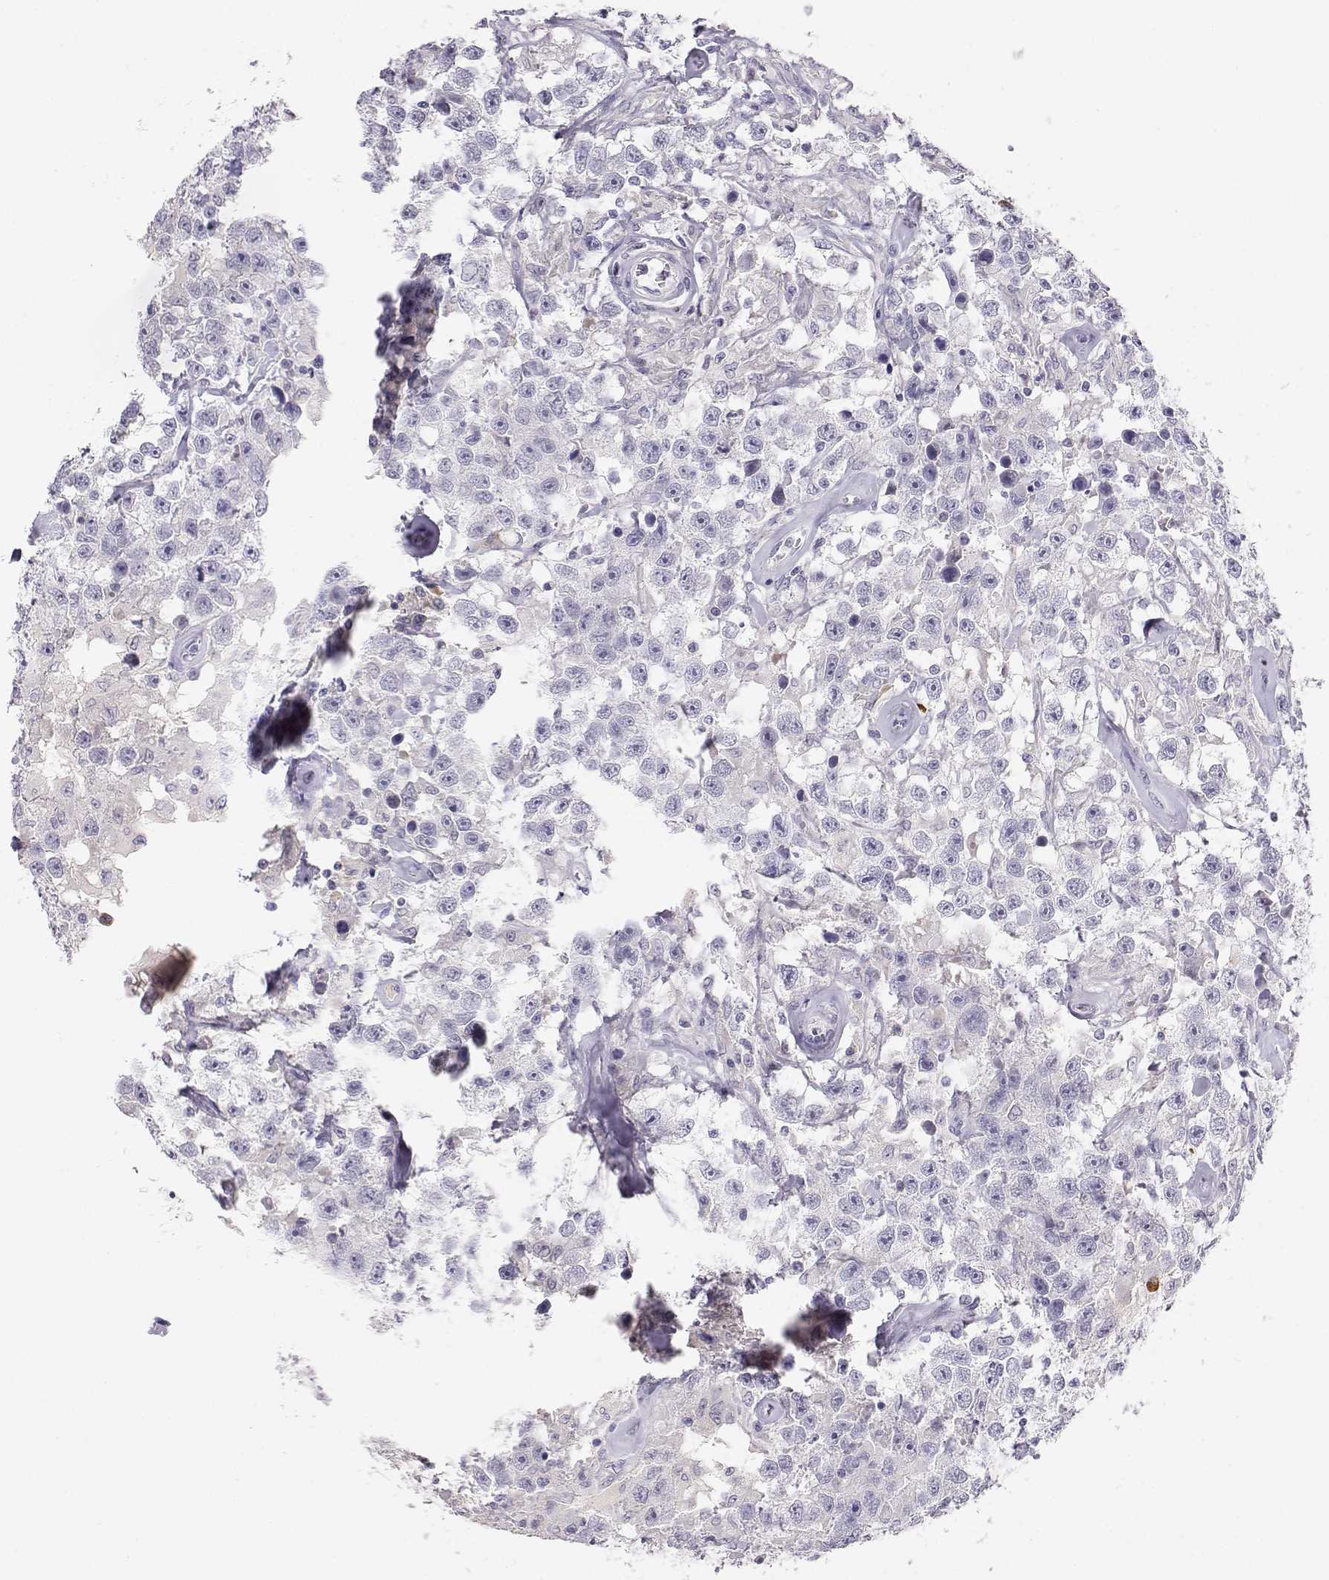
{"staining": {"intensity": "negative", "quantity": "none", "location": "none"}, "tissue": "testis cancer", "cell_type": "Tumor cells", "image_type": "cancer", "snomed": [{"axis": "morphology", "description": "Seminoma, NOS"}, {"axis": "topography", "description": "Testis"}], "caption": "Tumor cells show no significant protein expression in testis seminoma.", "gene": "CDHR1", "patient": {"sex": "male", "age": 43}}